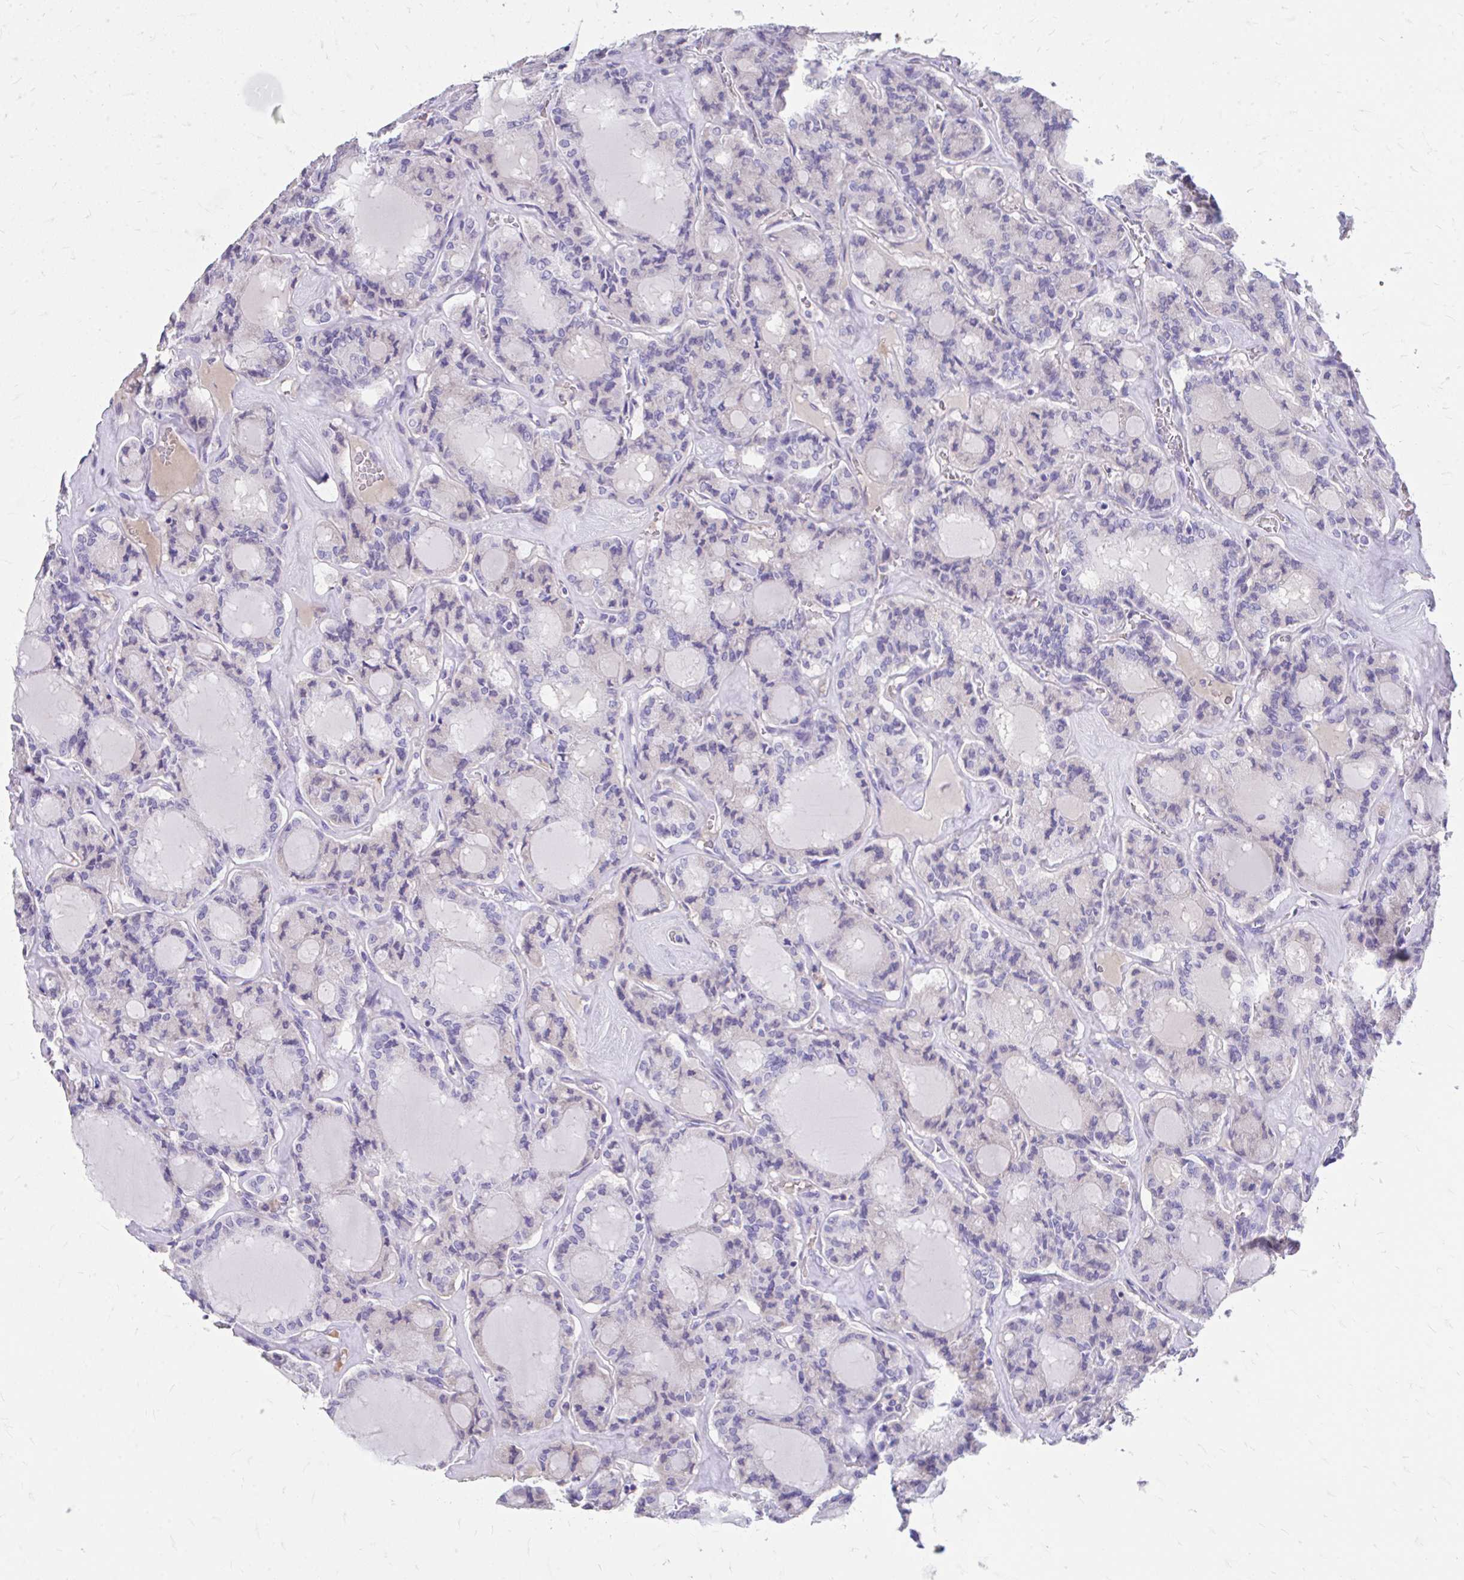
{"staining": {"intensity": "negative", "quantity": "none", "location": "none"}, "tissue": "thyroid cancer", "cell_type": "Tumor cells", "image_type": "cancer", "snomed": [{"axis": "morphology", "description": "Papillary adenocarcinoma, NOS"}, {"axis": "topography", "description": "Thyroid gland"}], "caption": "An IHC histopathology image of papillary adenocarcinoma (thyroid) is shown. There is no staining in tumor cells of papillary adenocarcinoma (thyroid). The staining was performed using DAB (3,3'-diaminobenzidine) to visualize the protein expression in brown, while the nuclei were stained in blue with hematoxylin (Magnification: 20x).", "gene": "CFH", "patient": {"sex": "male", "age": 87}}